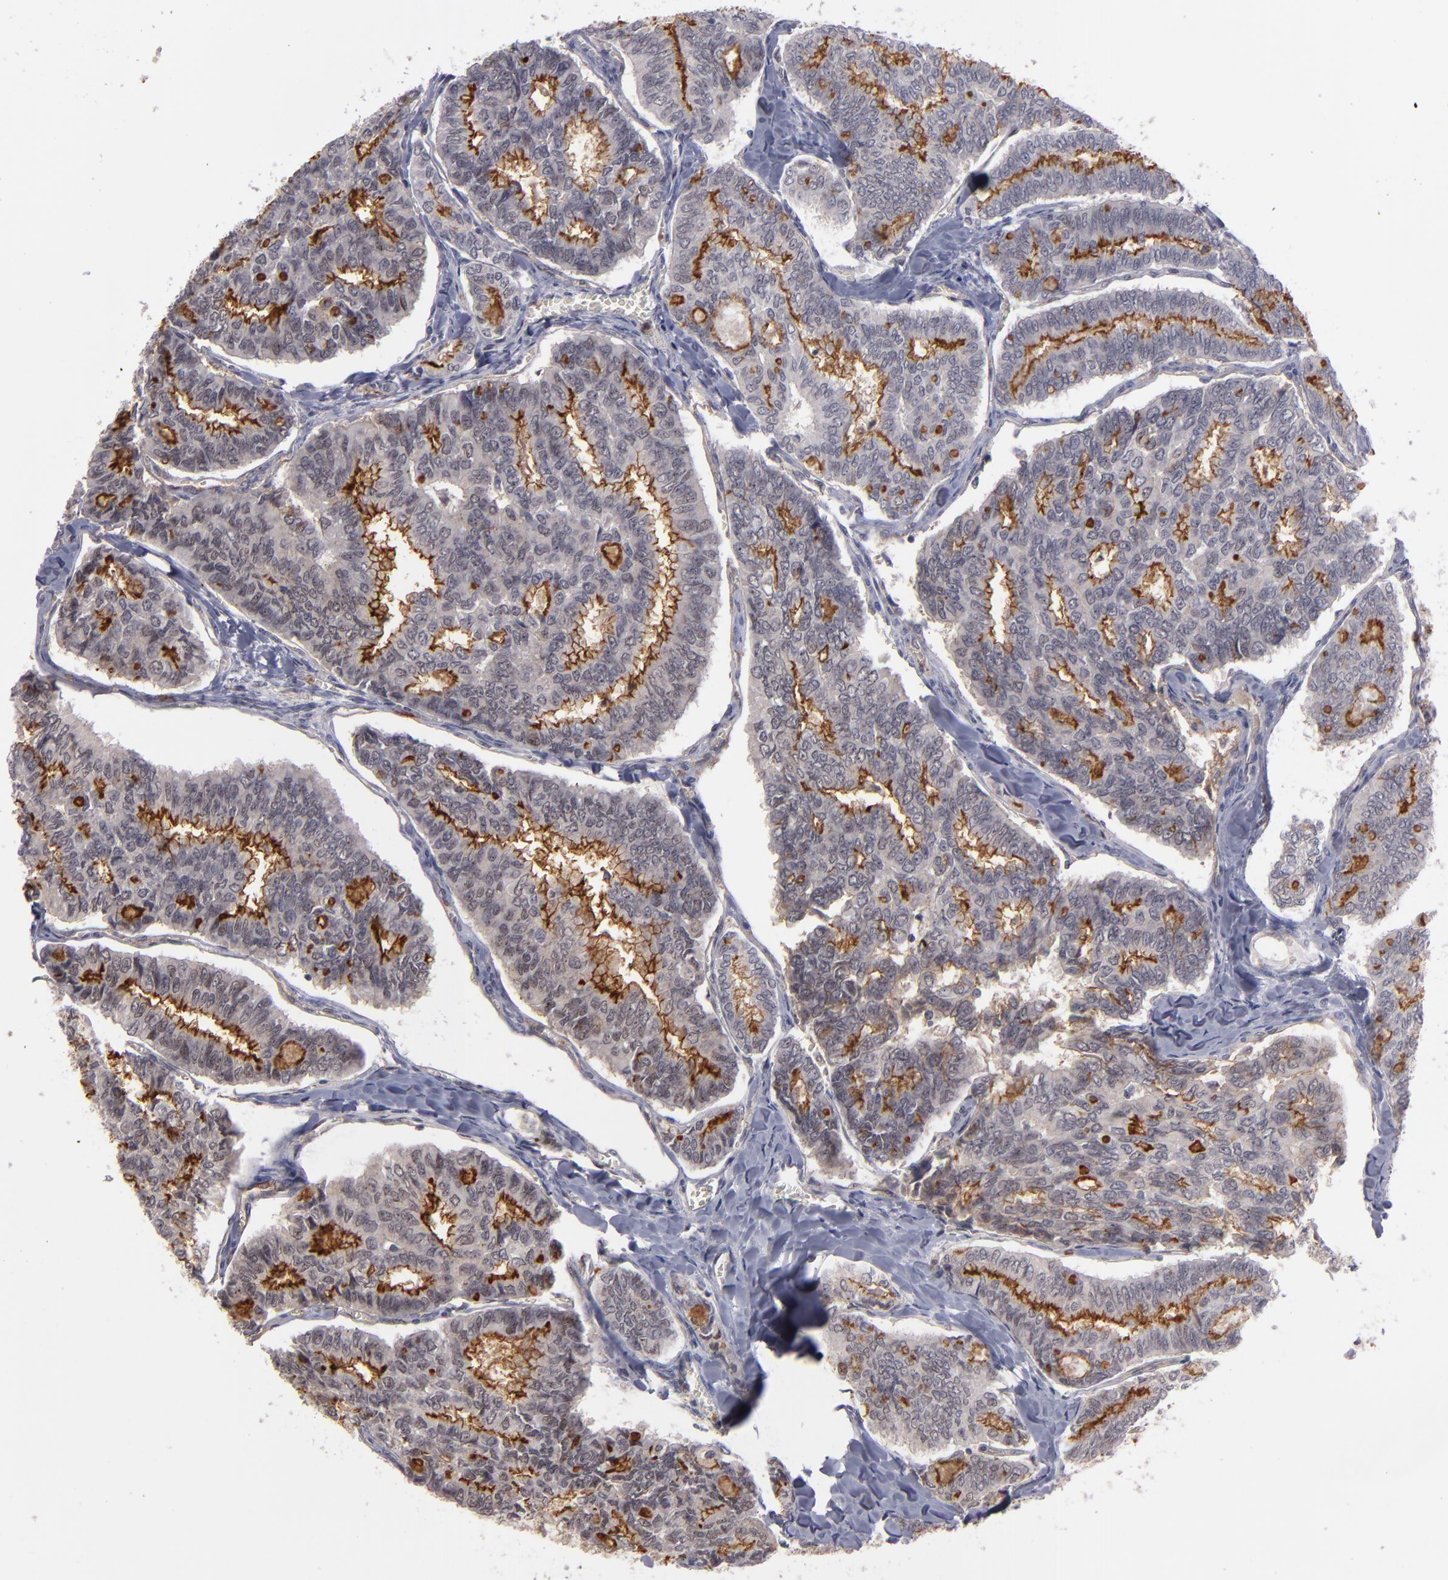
{"staining": {"intensity": "moderate", "quantity": ">75%", "location": "cytoplasmic/membranous"}, "tissue": "thyroid cancer", "cell_type": "Tumor cells", "image_type": "cancer", "snomed": [{"axis": "morphology", "description": "Papillary adenocarcinoma, NOS"}, {"axis": "topography", "description": "Thyroid gland"}], "caption": "Immunohistochemistry (DAB (3,3'-diaminobenzidine)) staining of human thyroid papillary adenocarcinoma reveals moderate cytoplasmic/membranous protein expression in about >75% of tumor cells. Immunohistochemistry (ihc) stains the protein of interest in brown and the nuclei are stained blue.", "gene": "STX3", "patient": {"sex": "female", "age": 35}}